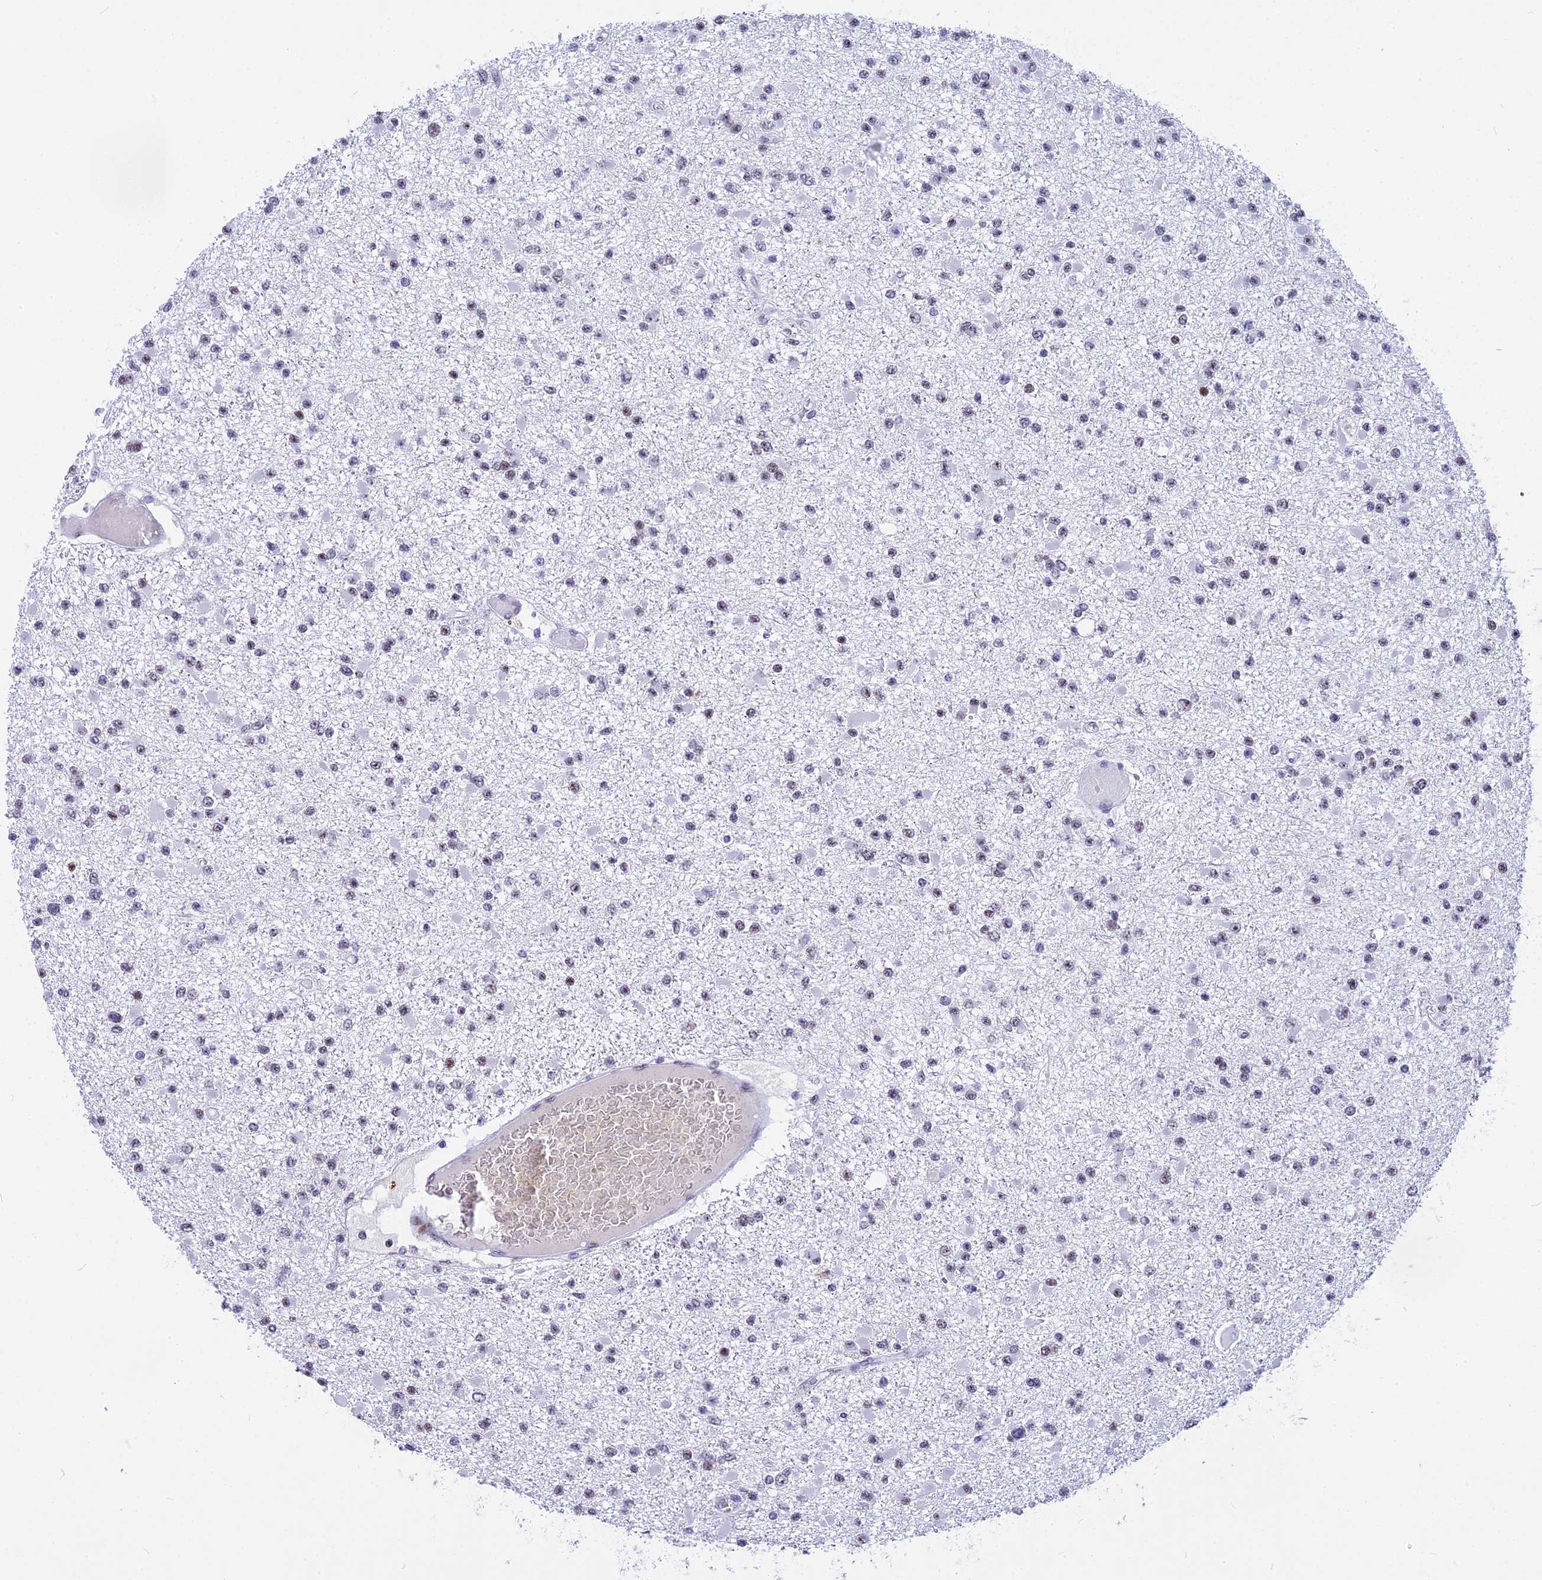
{"staining": {"intensity": "negative", "quantity": "none", "location": "none"}, "tissue": "glioma", "cell_type": "Tumor cells", "image_type": "cancer", "snomed": [{"axis": "morphology", "description": "Glioma, malignant, Low grade"}, {"axis": "topography", "description": "Brain"}], "caption": "The photomicrograph shows no significant staining in tumor cells of malignant low-grade glioma.", "gene": "NSA2", "patient": {"sex": "female", "age": 22}}